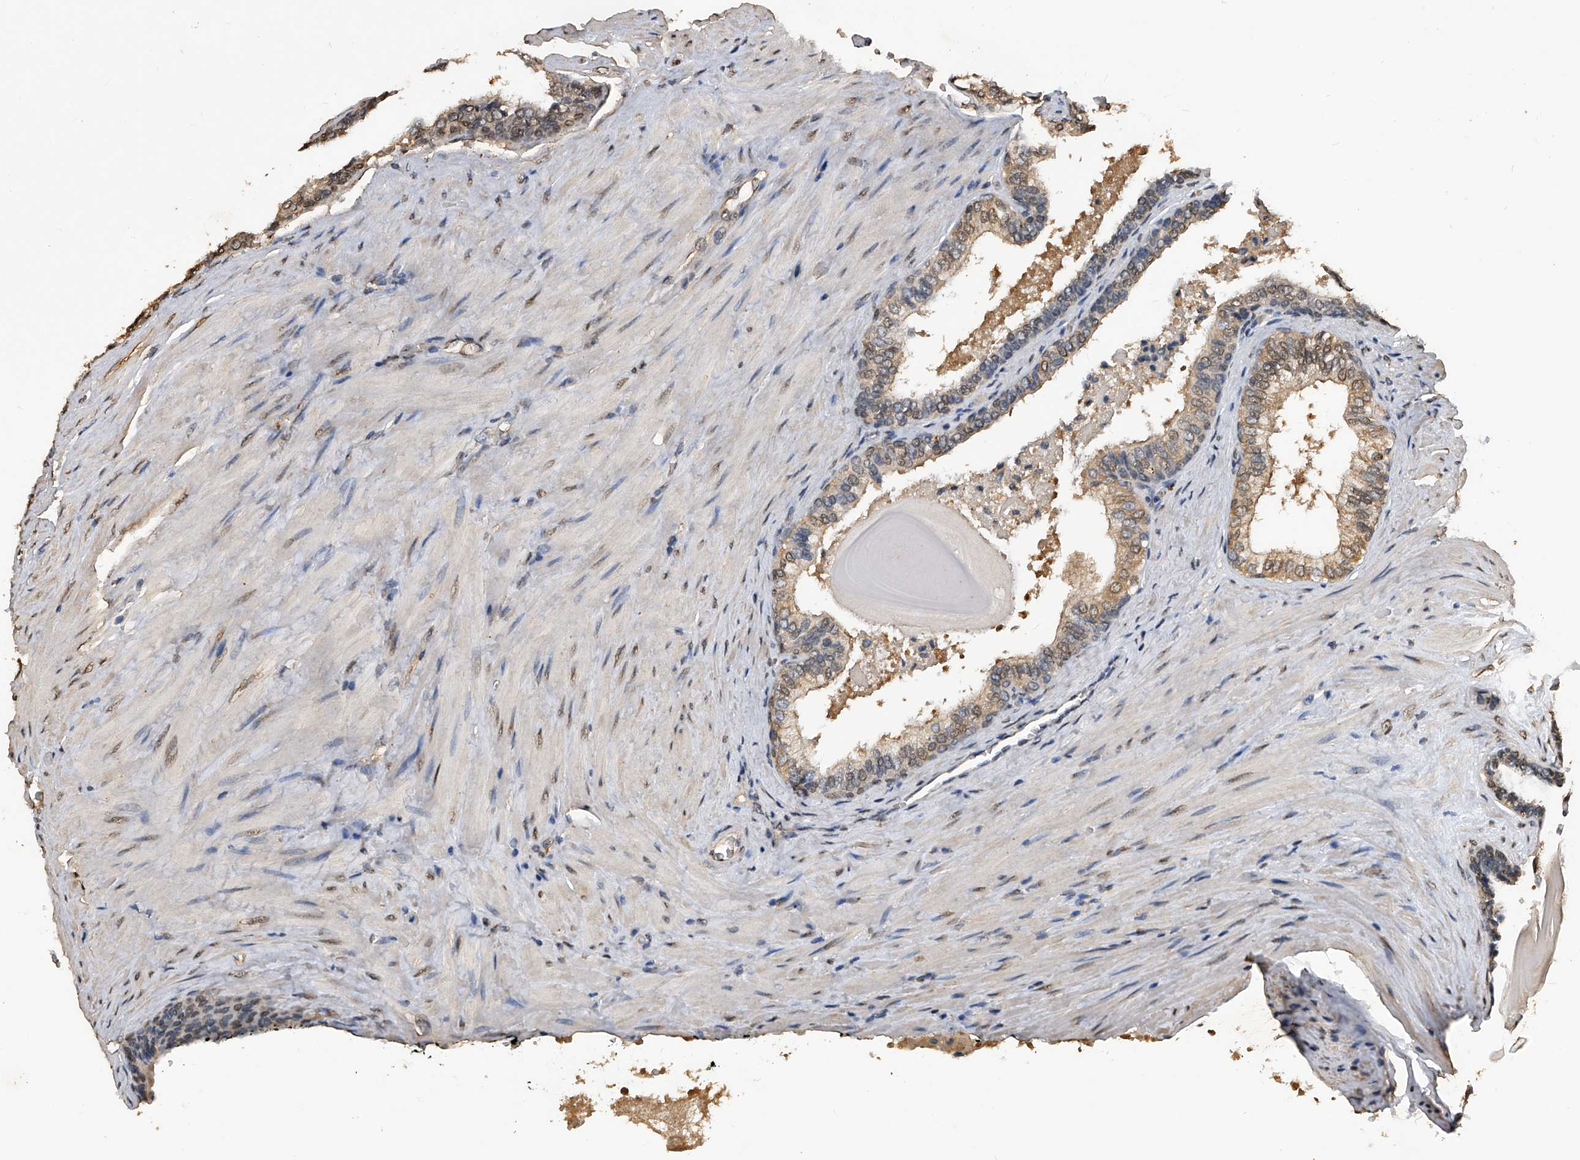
{"staining": {"intensity": "weak", "quantity": ">75%", "location": "cytoplasmic/membranous"}, "tissue": "prostate cancer", "cell_type": "Tumor cells", "image_type": "cancer", "snomed": [{"axis": "morphology", "description": "Adenocarcinoma, Low grade"}, {"axis": "topography", "description": "Prostate"}], "caption": "Prostate cancer (low-grade adenocarcinoma) tissue demonstrates weak cytoplasmic/membranous positivity in about >75% of tumor cells, visualized by immunohistochemistry.", "gene": "FBXL4", "patient": {"sex": "male", "age": 60}}